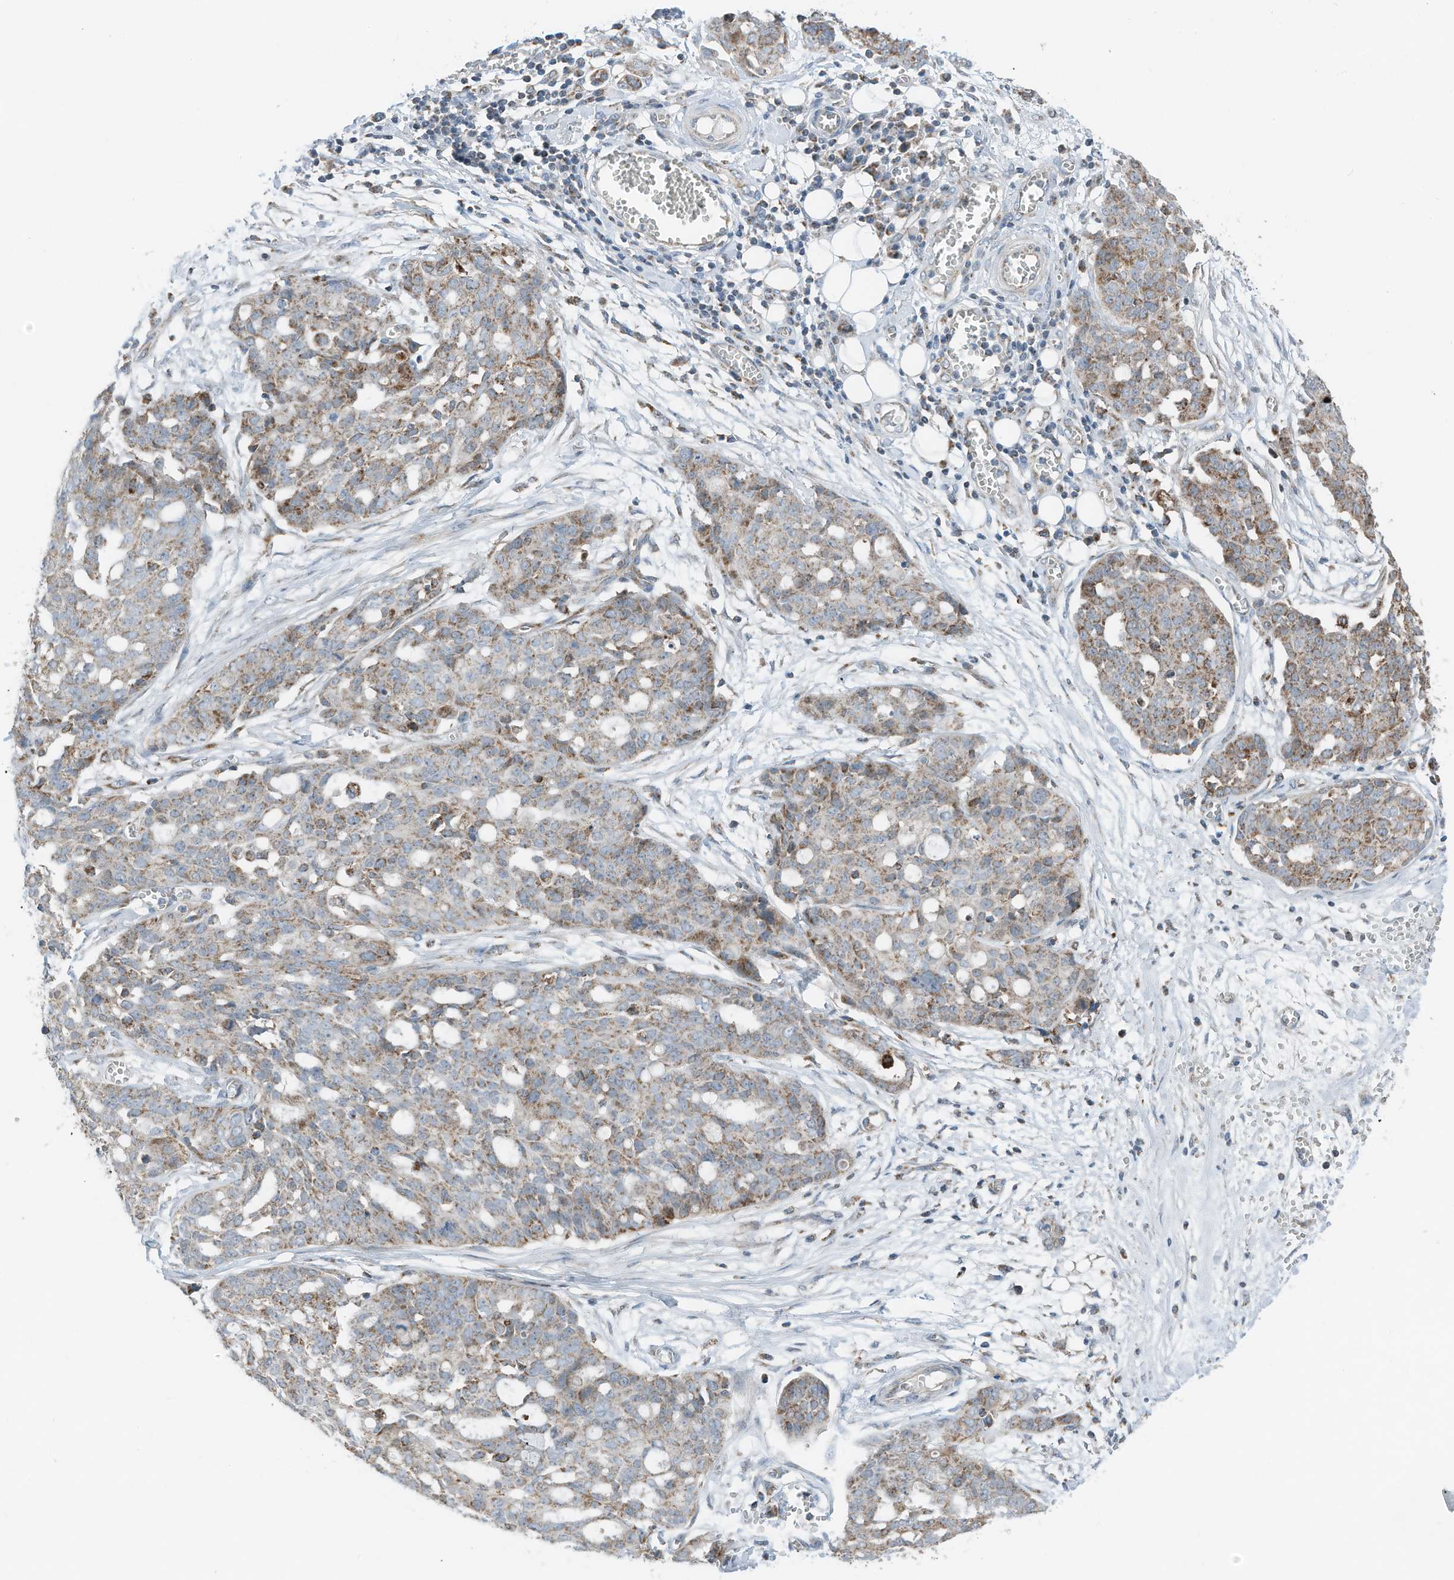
{"staining": {"intensity": "moderate", "quantity": "25%-75%", "location": "cytoplasmic/membranous"}, "tissue": "ovarian cancer", "cell_type": "Tumor cells", "image_type": "cancer", "snomed": [{"axis": "morphology", "description": "Cystadenocarcinoma, serous, NOS"}, {"axis": "topography", "description": "Soft tissue"}, {"axis": "topography", "description": "Ovary"}], "caption": "A histopathology image of ovarian cancer stained for a protein exhibits moderate cytoplasmic/membranous brown staining in tumor cells. (DAB (3,3'-diaminobenzidine) IHC, brown staining for protein, blue staining for nuclei).", "gene": "RMND1", "patient": {"sex": "female", "age": 57}}